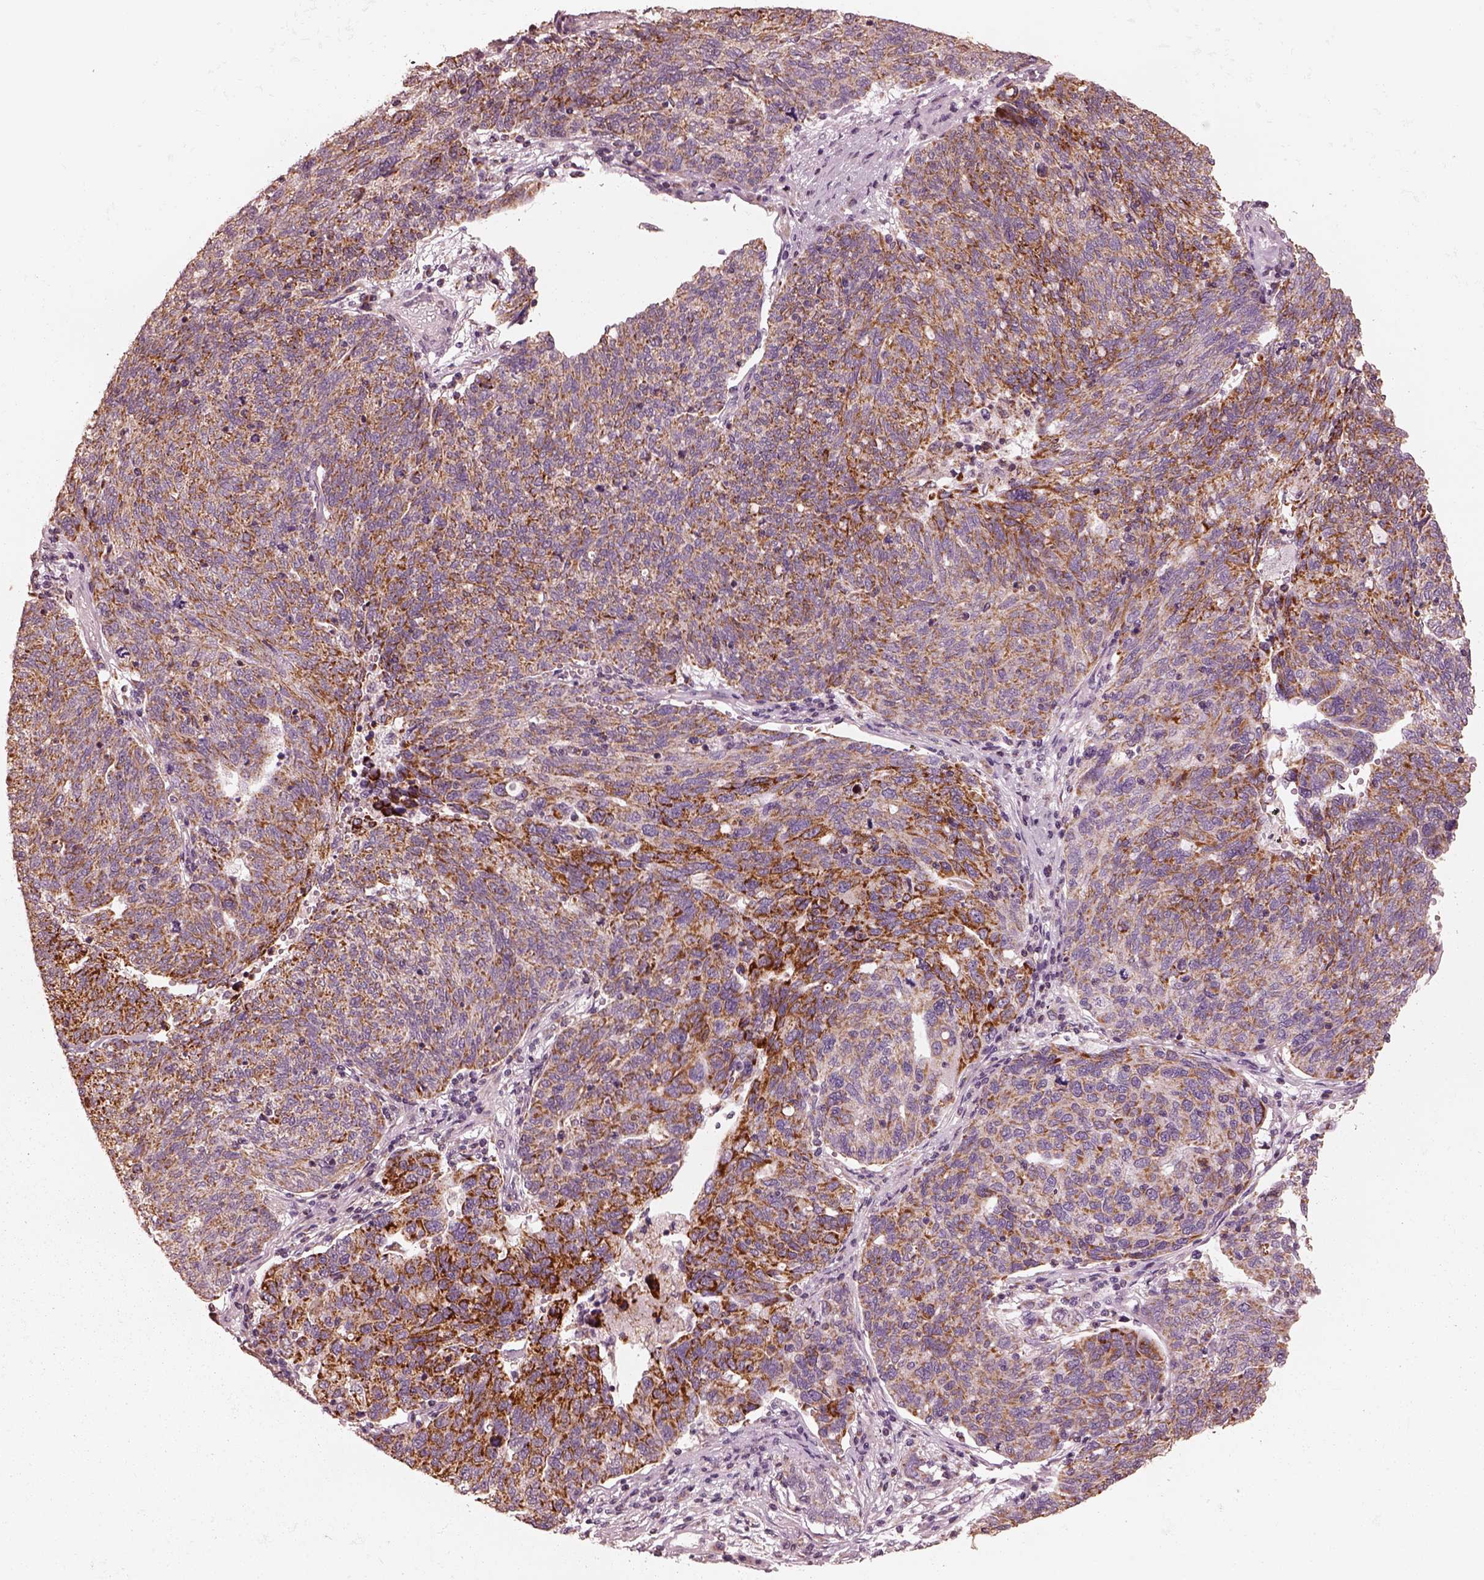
{"staining": {"intensity": "strong", "quantity": ">75%", "location": "cytoplasmic/membranous"}, "tissue": "ovarian cancer", "cell_type": "Tumor cells", "image_type": "cancer", "snomed": [{"axis": "morphology", "description": "Carcinoma, endometroid"}, {"axis": "topography", "description": "Ovary"}], "caption": "Human endometroid carcinoma (ovarian) stained for a protein (brown) exhibits strong cytoplasmic/membranous positive staining in approximately >75% of tumor cells.", "gene": "ENTPD6", "patient": {"sex": "female", "age": 58}}